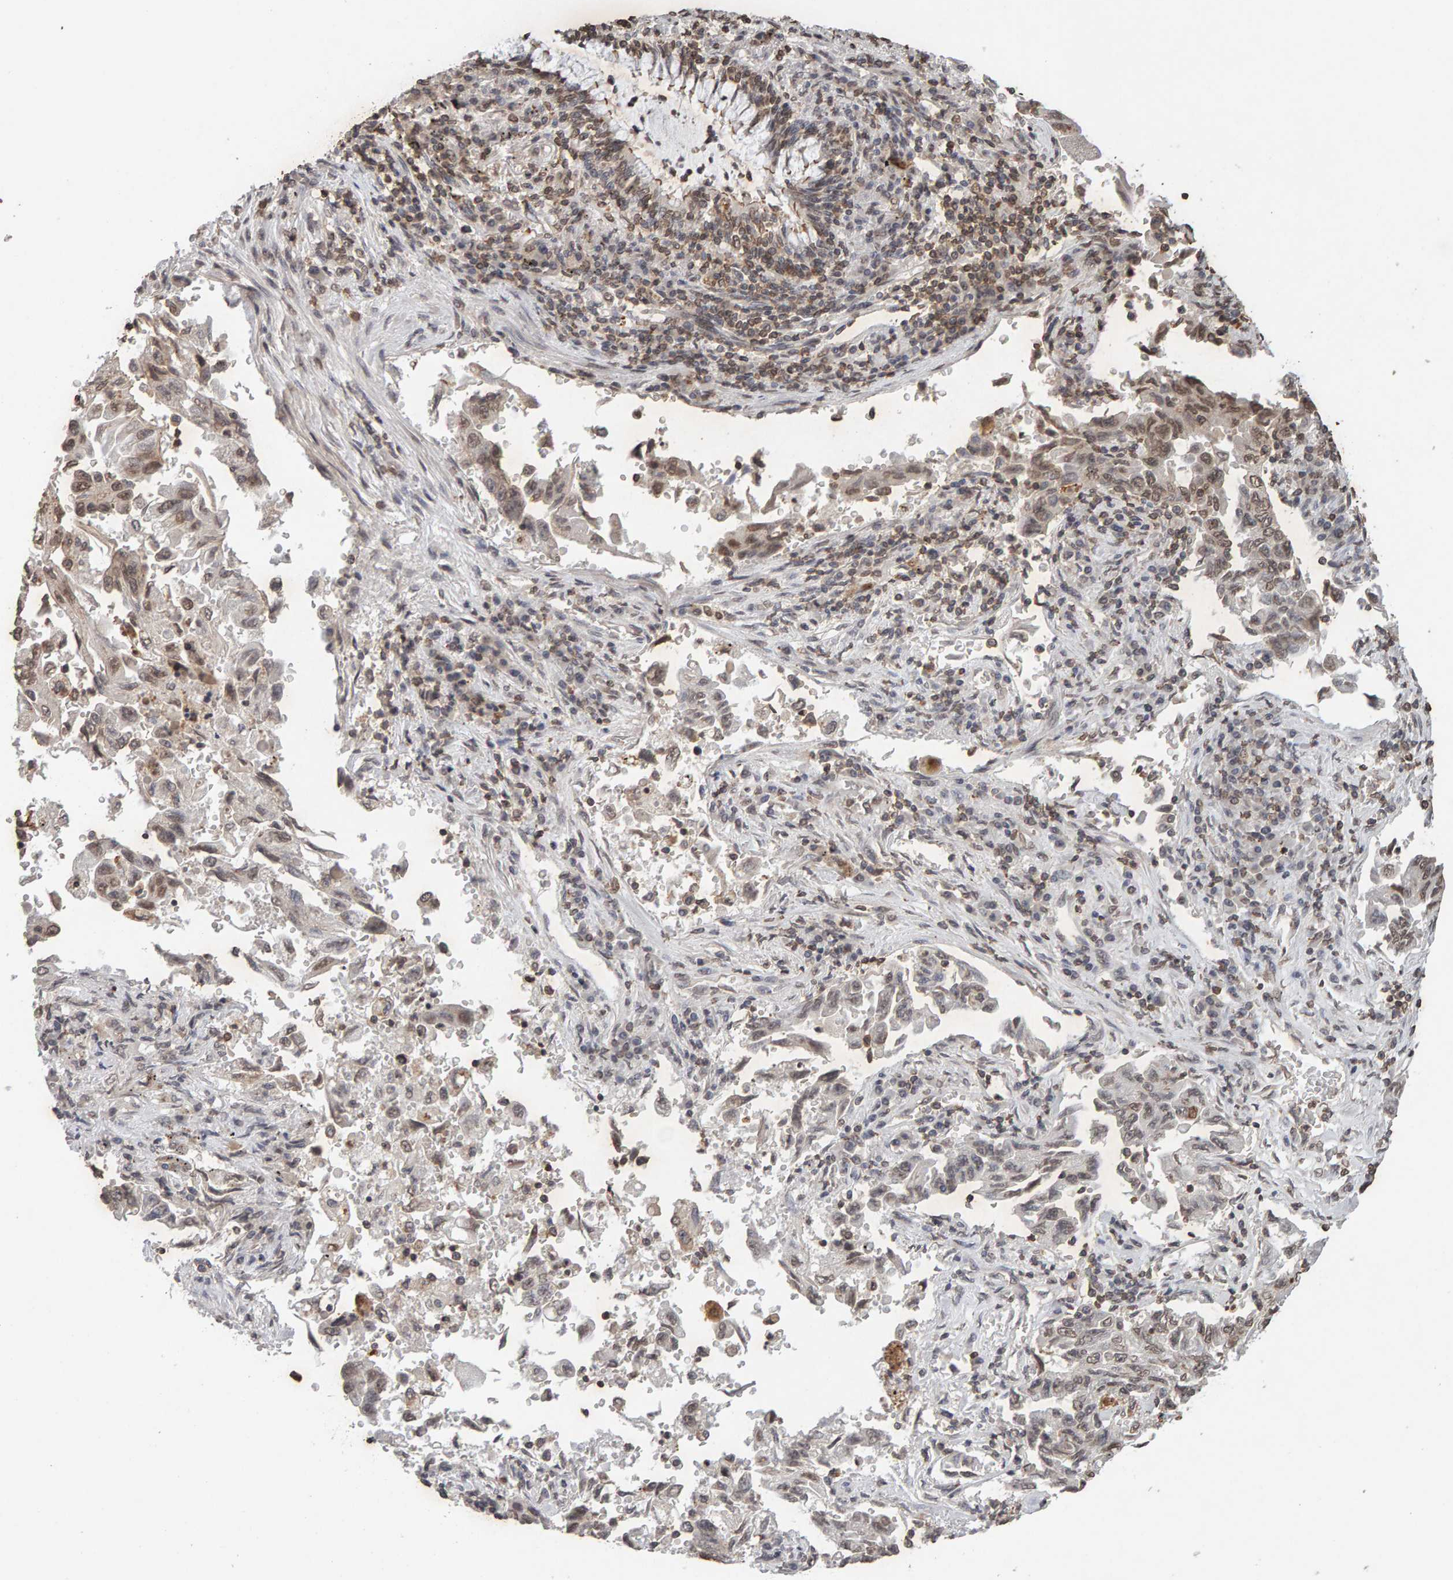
{"staining": {"intensity": "weak", "quantity": "25%-75%", "location": "cytoplasmic/membranous,nuclear"}, "tissue": "lung cancer", "cell_type": "Tumor cells", "image_type": "cancer", "snomed": [{"axis": "morphology", "description": "Adenocarcinoma, NOS"}, {"axis": "topography", "description": "Lung"}], "caption": "Protein expression analysis of human adenocarcinoma (lung) reveals weak cytoplasmic/membranous and nuclear staining in about 25%-75% of tumor cells.", "gene": "DNAJB5", "patient": {"sex": "female", "age": 51}}